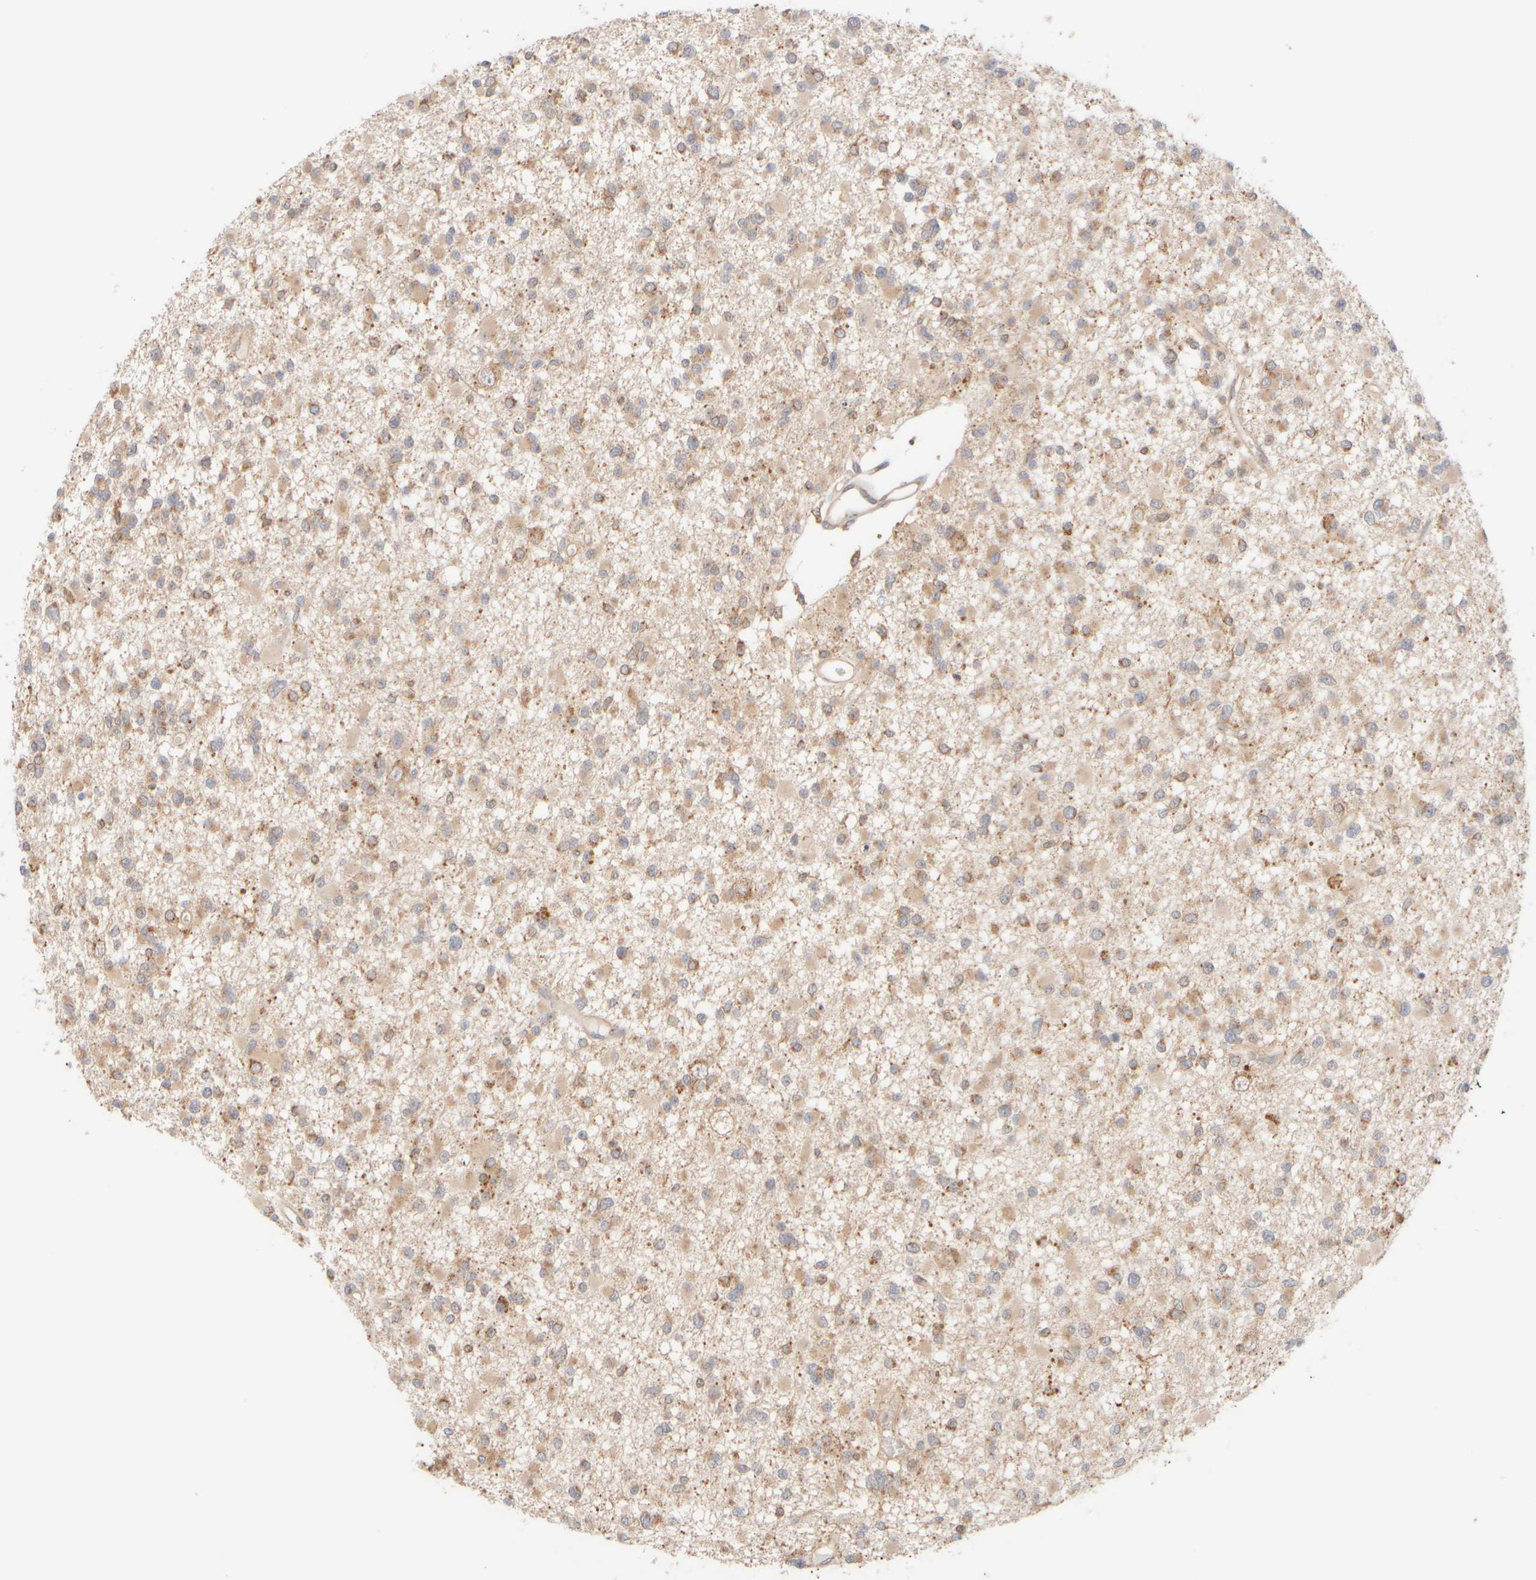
{"staining": {"intensity": "weak", "quantity": ">75%", "location": "cytoplasmic/membranous"}, "tissue": "glioma", "cell_type": "Tumor cells", "image_type": "cancer", "snomed": [{"axis": "morphology", "description": "Glioma, malignant, Low grade"}, {"axis": "topography", "description": "Brain"}], "caption": "Low-grade glioma (malignant) stained for a protein (brown) demonstrates weak cytoplasmic/membranous positive expression in about >75% of tumor cells.", "gene": "RABEP1", "patient": {"sex": "female", "age": 22}}